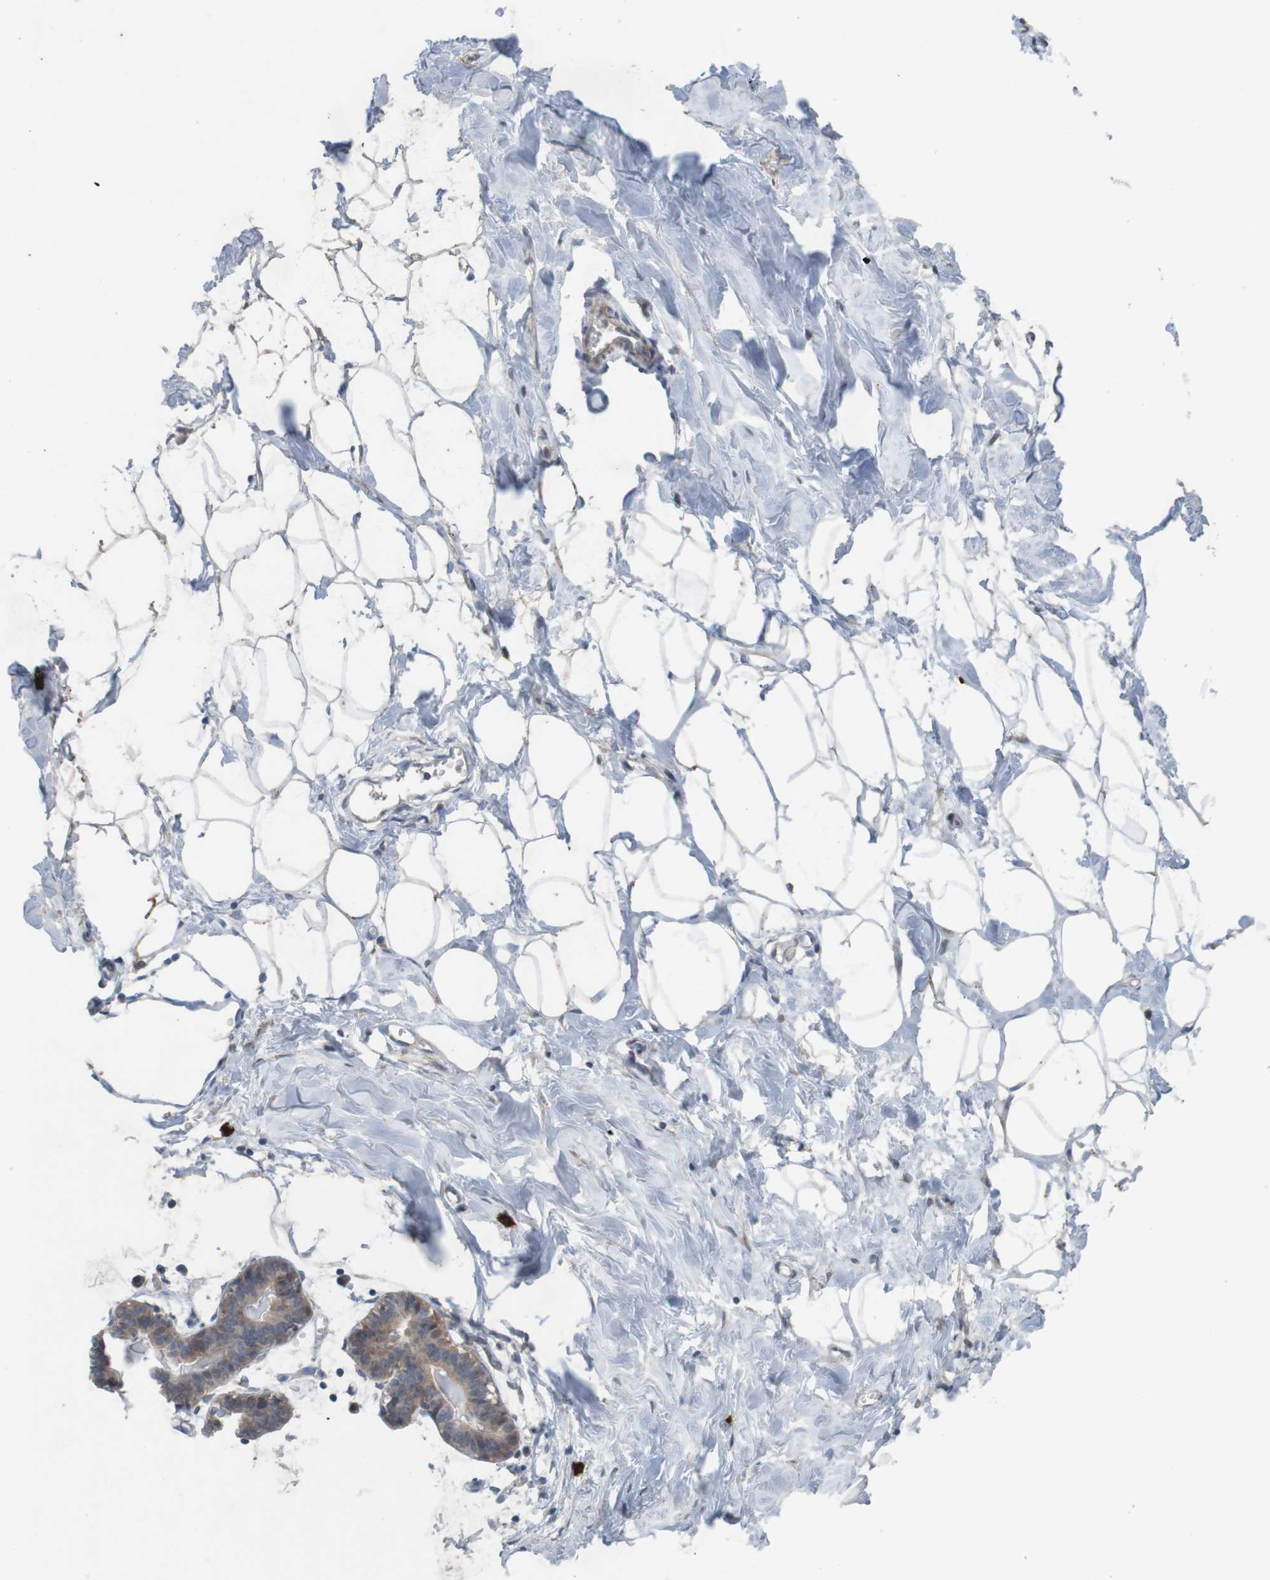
{"staining": {"intensity": "negative", "quantity": "none", "location": "none"}, "tissue": "breast", "cell_type": "Adipocytes", "image_type": "normal", "snomed": [{"axis": "morphology", "description": "Normal tissue, NOS"}, {"axis": "topography", "description": "Breast"}], "caption": "High power microscopy image of an IHC photomicrograph of unremarkable breast, revealing no significant positivity in adipocytes.", "gene": "B3GAT2", "patient": {"sex": "female", "age": 27}}